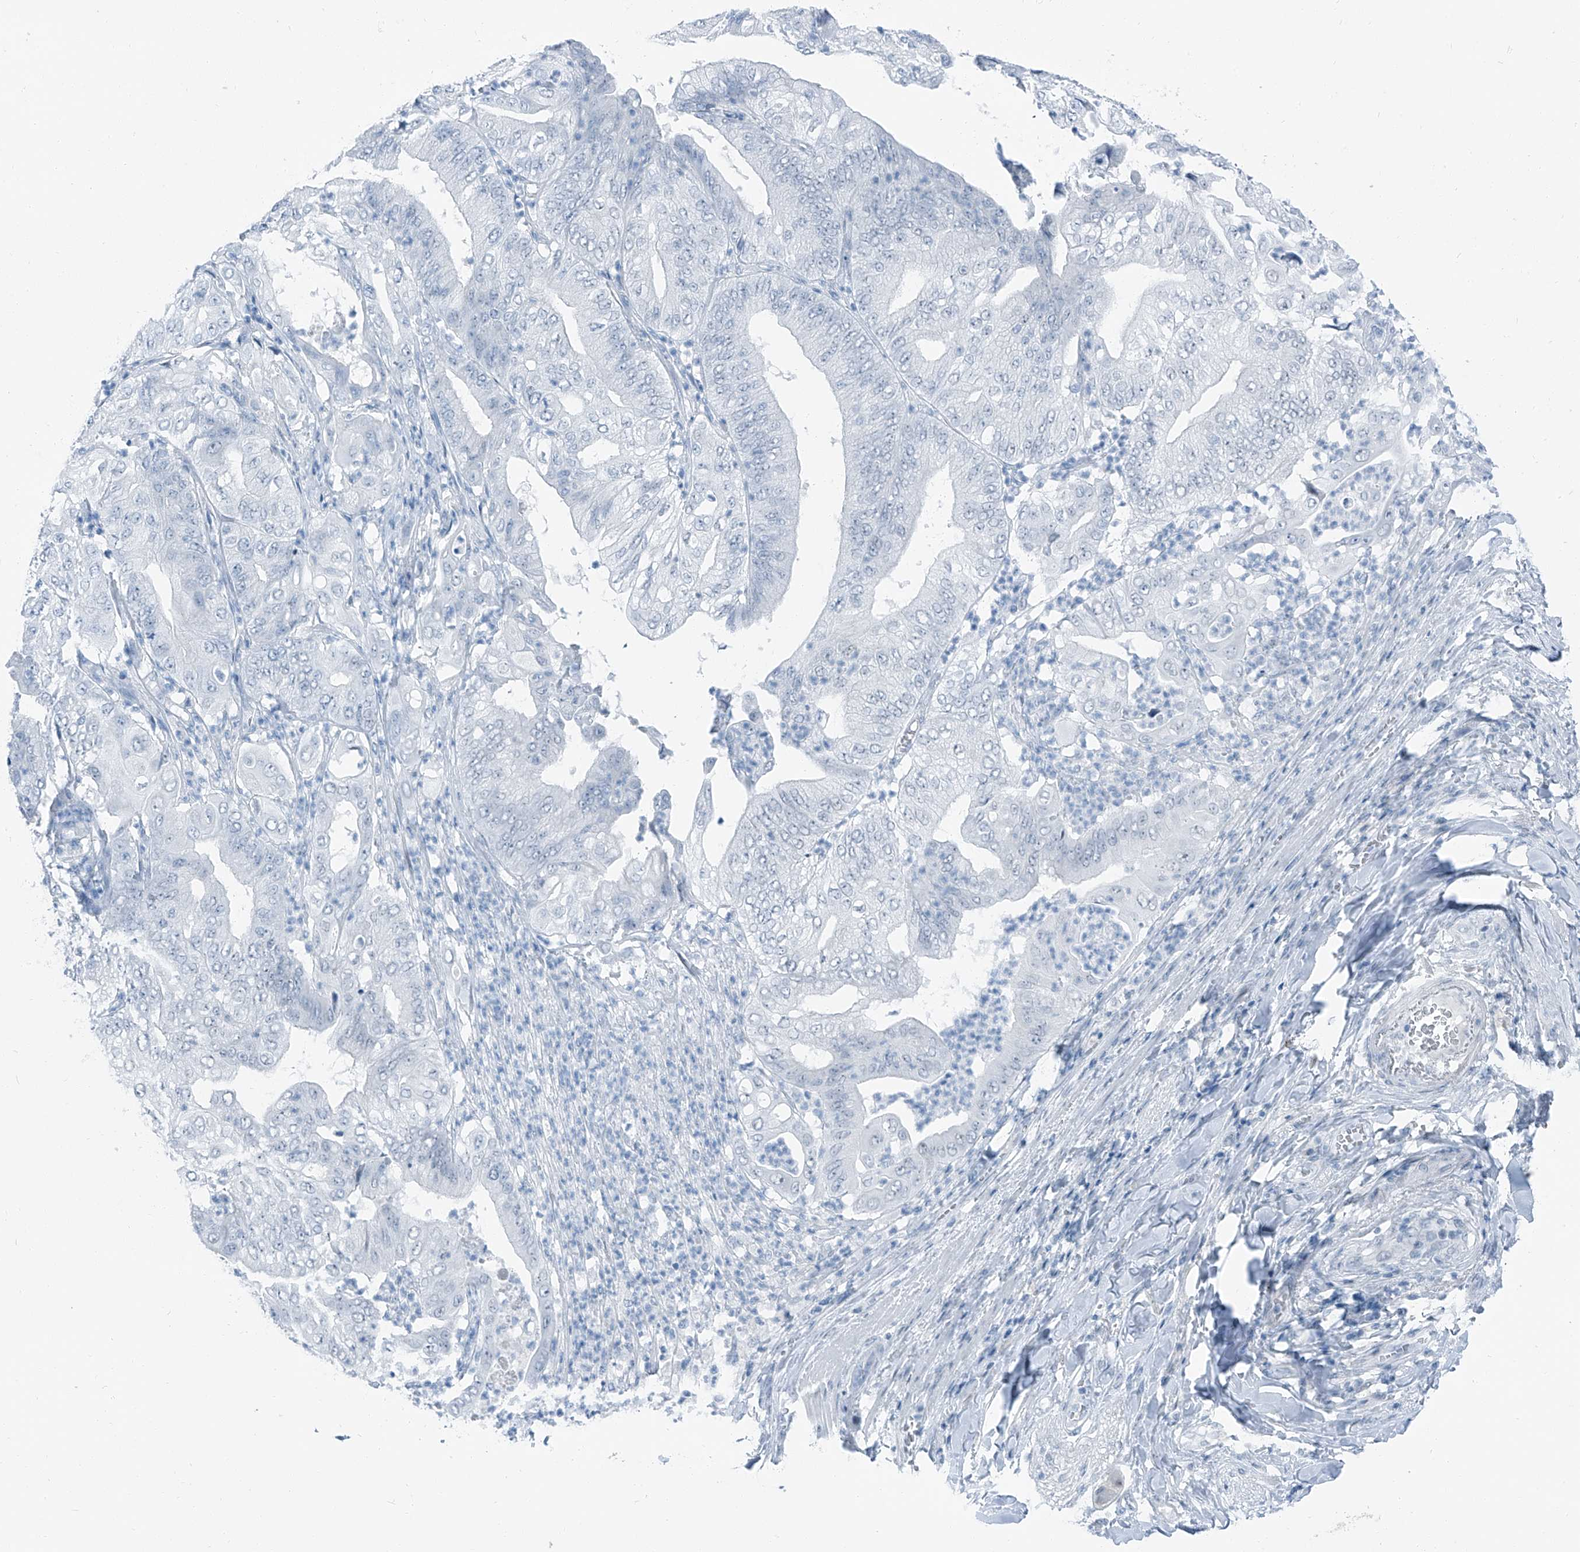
{"staining": {"intensity": "negative", "quantity": "none", "location": "none"}, "tissue": "pancreatic cancer", "cell_type": "Tumor cells", "image_type": "cancer", "snomed": [{"axis": "morphology", "description": "Adenocarcinoma, NOS"}, {"axis": "topography", "description": "Pancreas"}], "caption": "A micrograph of pancreatic cancer (adenocarcinoma) stained for a protein exhibits no brown staining in tumor cells.", "gene": "RGN", "patient": {"sex": "female", "age": 77}}